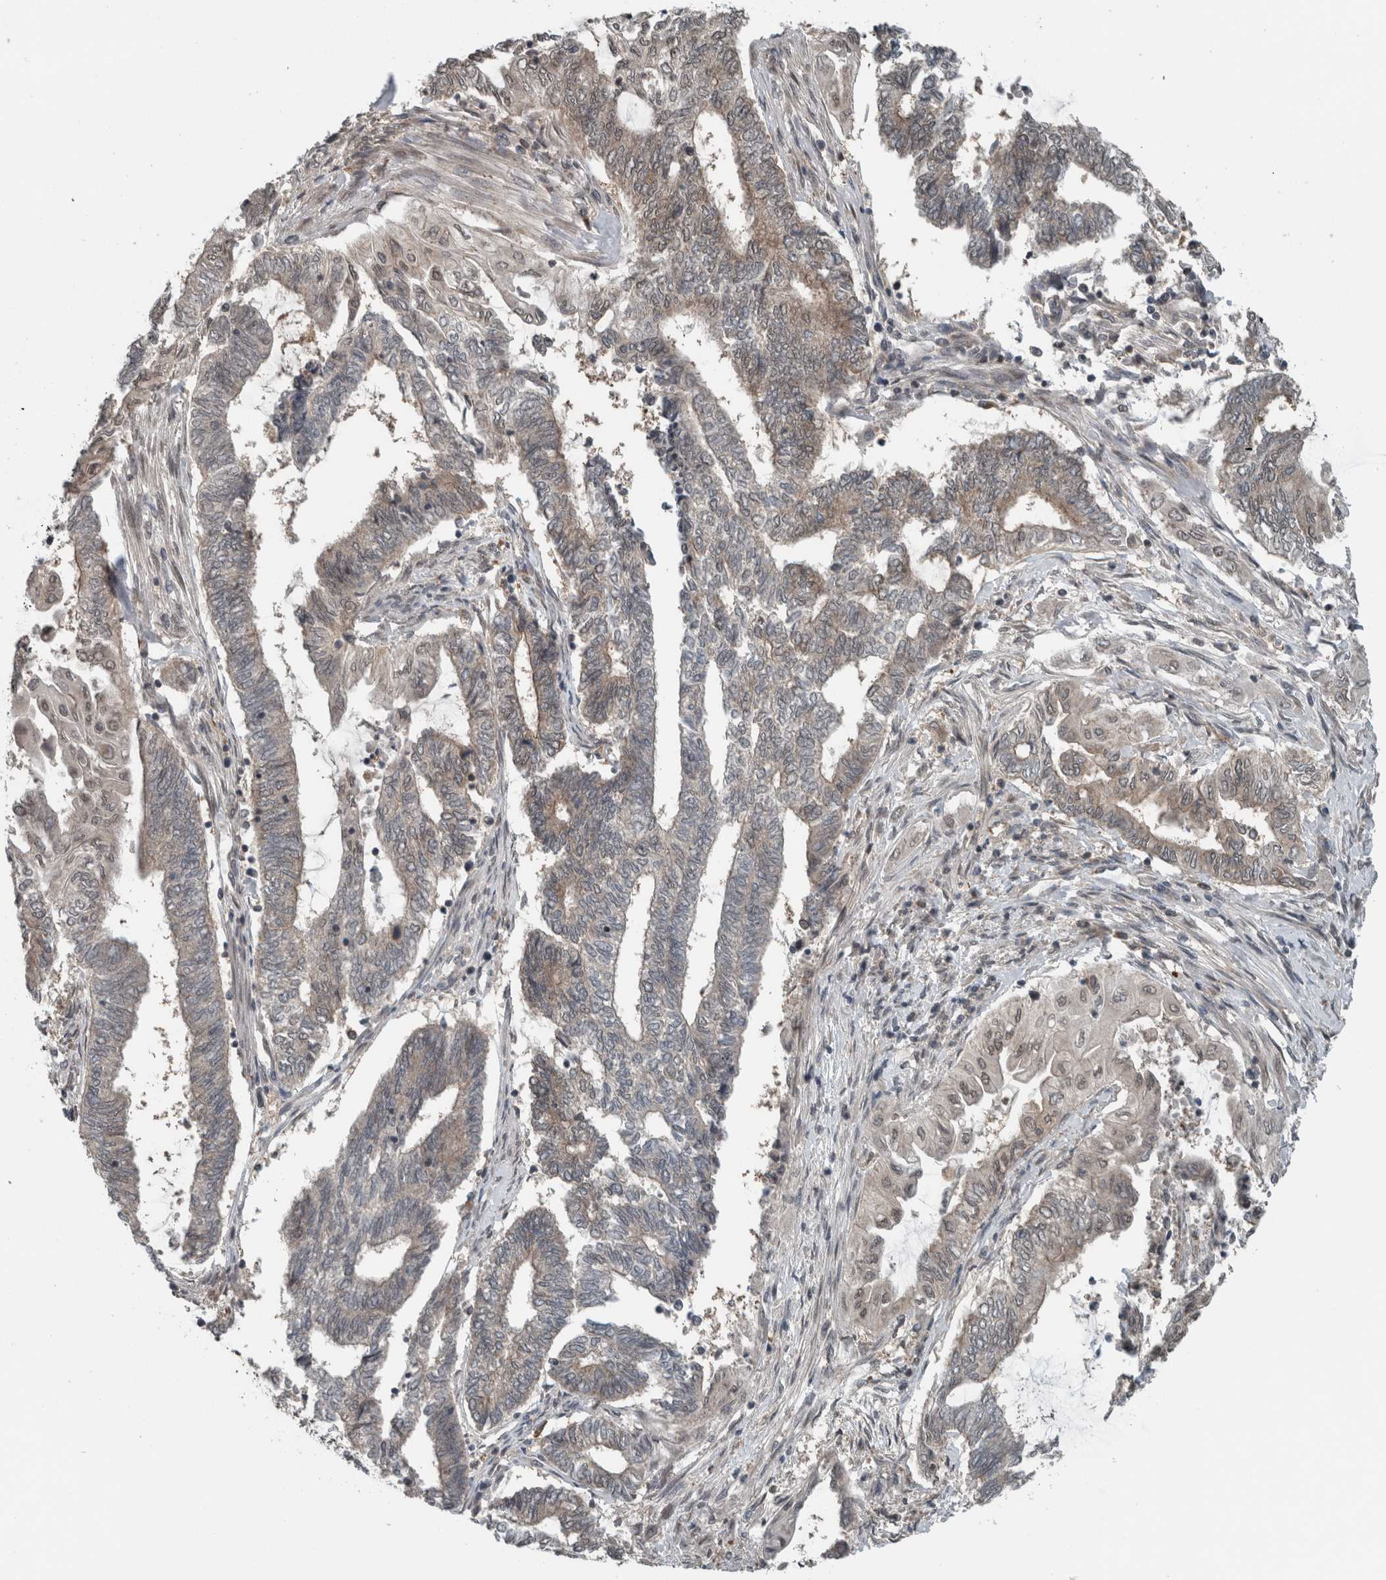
{"staining": {"intensity": "weak", "quantity": "25%-75%", "location": "cytoplasmic/membranous"}, "tissue": "endometrial cancer", "cell_type": "Tumor cells", "image_type": "cancer", "snomed": [{"axis": "morphology", "description": "Adenocarcinoma, NOS"}, {"axis": "topography", "description": "Uterus"}, {"axis": "topography", "description": "Endometrium"}], "caption": "Tumor cells reveal low levels of weak cytoplasmic/membranous staining in about 25%-75% of cells in adenocarcinoma (endometrial).", "gene": "SPAG7", "patient": {"sex": "female", "age": 70}}